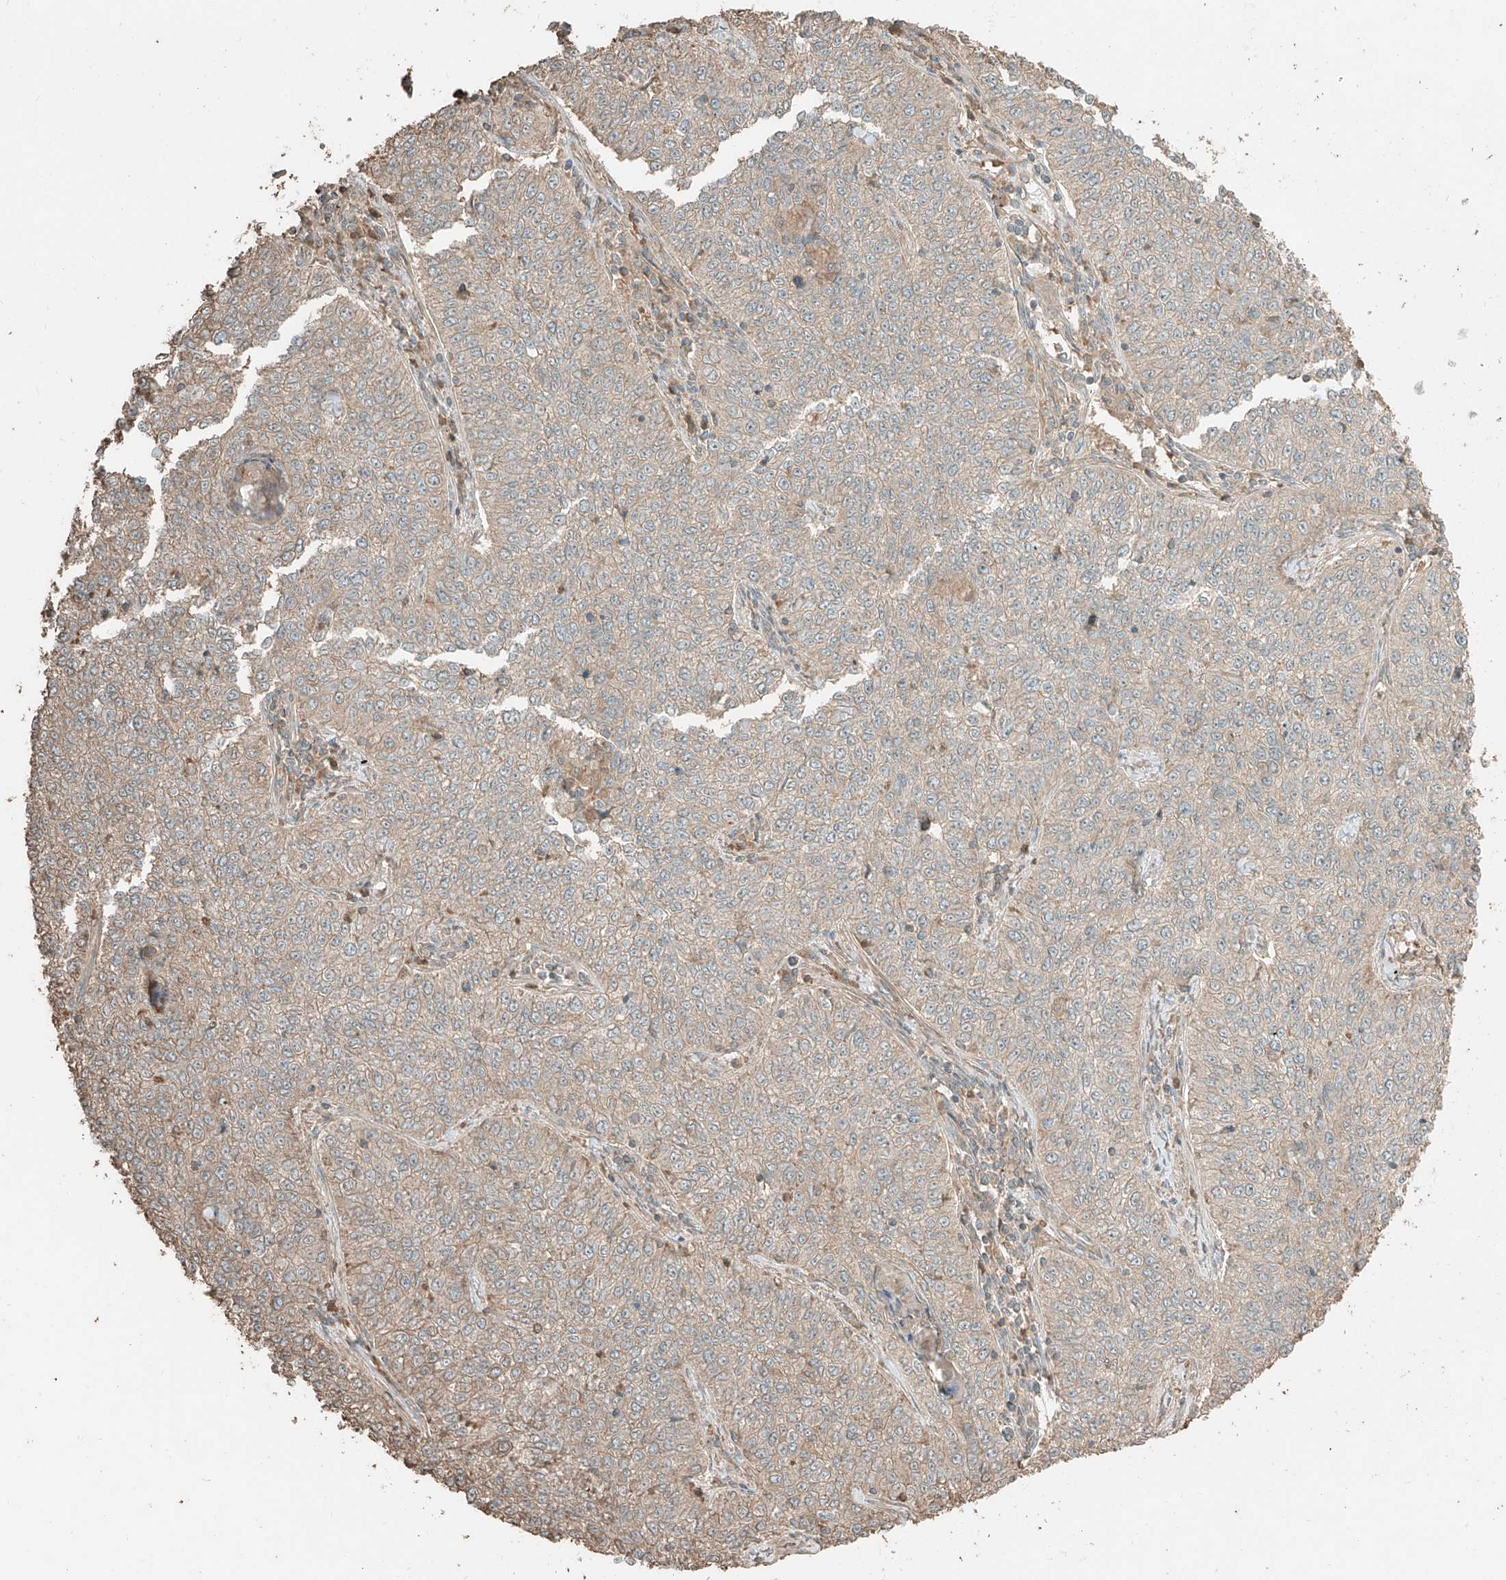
{"staining": {"intensity": "weak", "quantity": ">75%", "location": "cytoplasmic/membranous"}, "tissue": "cervical cancer", "cell_type": "Tumor cells", "image_type": "cancer", "snomed": [{"axis": "morphology", "description": "Squamous cell carcinoma, NOS"}, {"axis": "topography", "description": "Cervix"}], "caption": "A photomicrograph of cervical cancer (squamous cell carcinoma) stained for a protein displays weak cytoplasmic/membranous brown staining in tumor cells. The protein of interest is shown in brown color, while the nuclei are stained blue.", "gene": "RFTN2", "patient": {"sex": "female", "age": 35}}